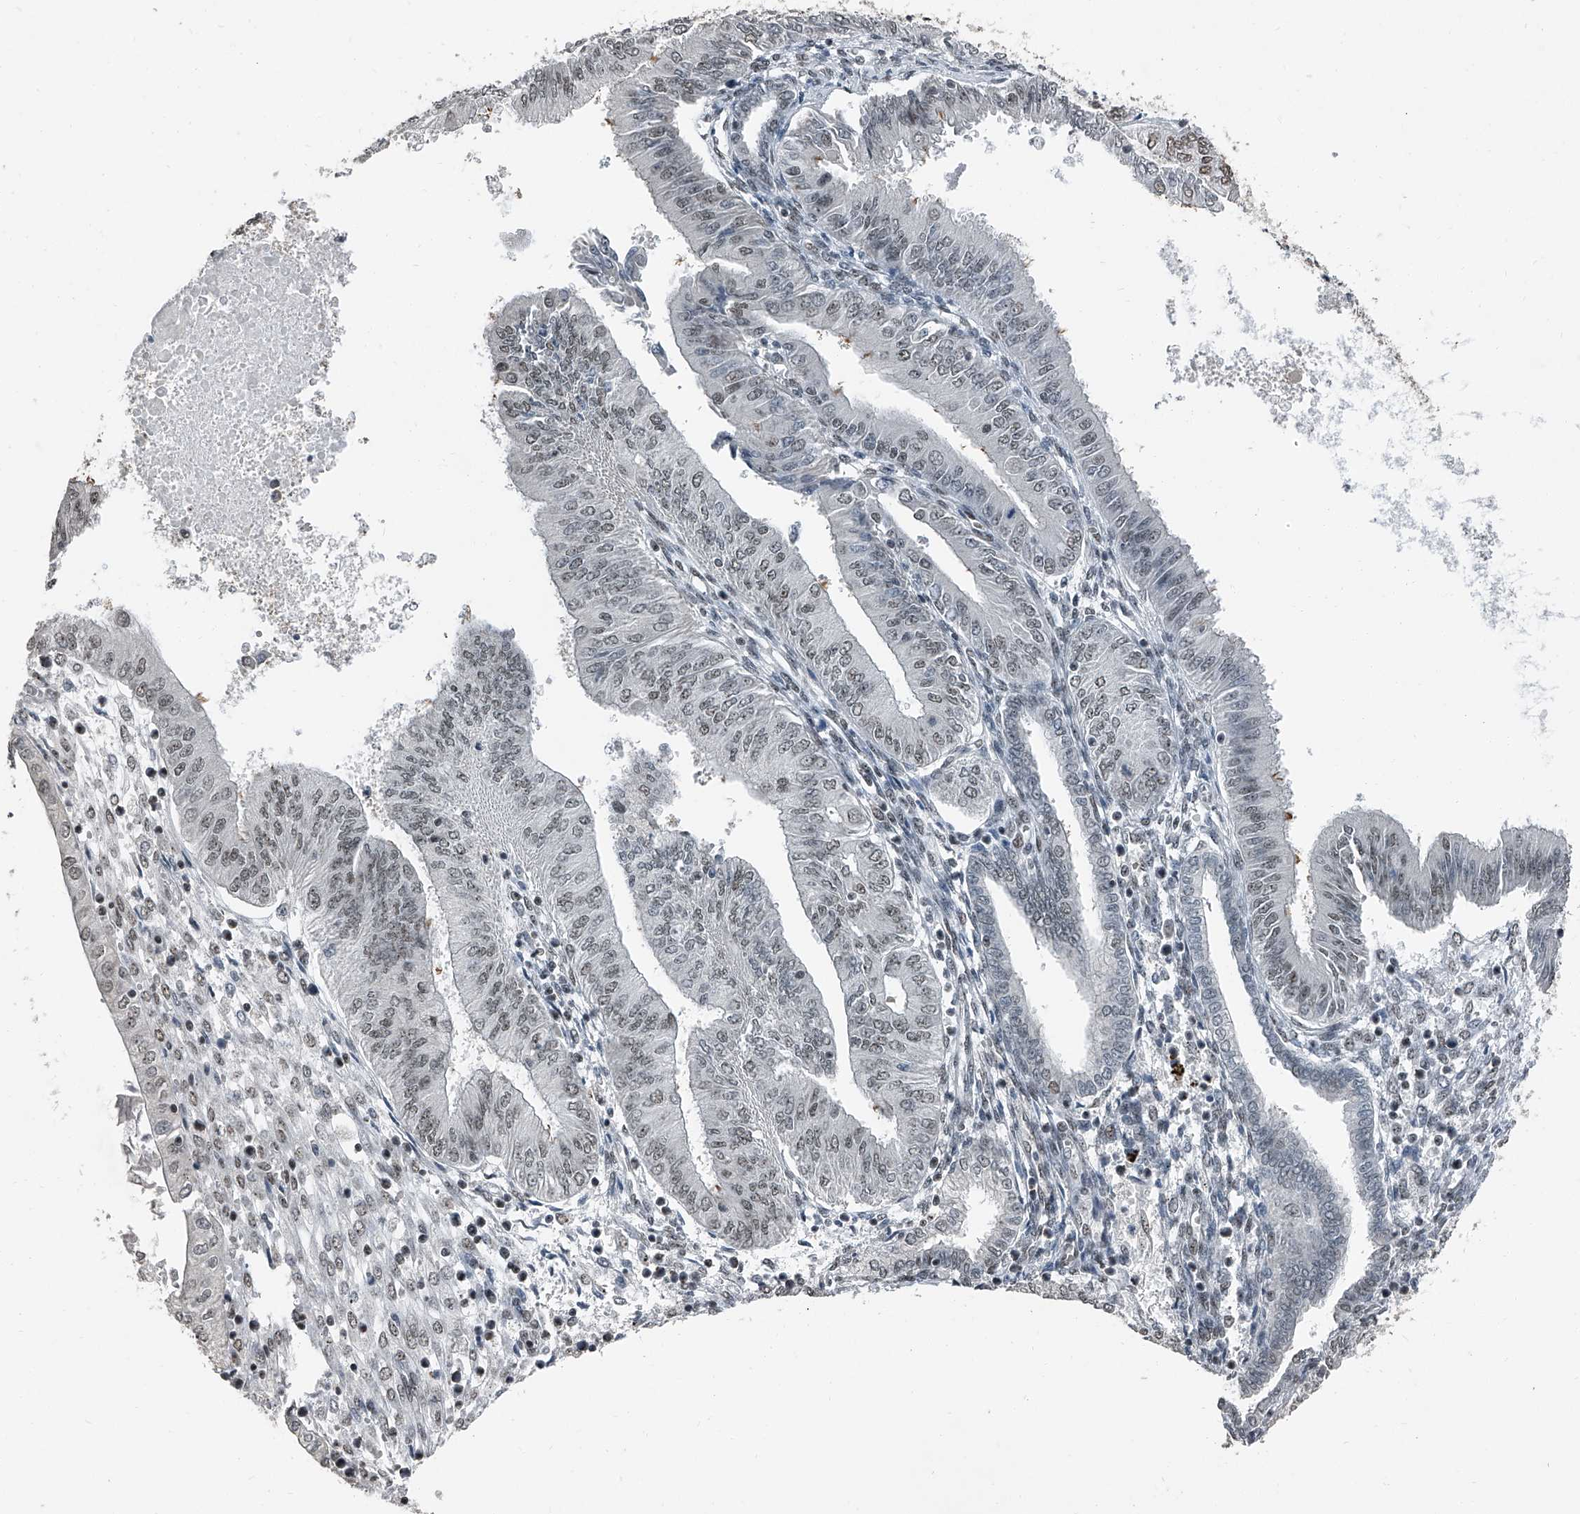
{"staining": {"intensity": "weak", "quantity": "25%-75%", "location": "nuclear"}, "tissue": "endometrial cancer", "cell_type": "Tumor cells", "image_type": "cancer", "snomed": [{"axis": "morphology", "description": "Adenocarcinoma, NOS"}, {"axis": "topography", "description": "Endometrium"}], "caption": "There is low levels of weak nuclear staining in tumor cells of endometrial adenocarcinoma, as demonstrated by immunohistochemical staining (brown color).", "gene": "TCOF1", "patient": {"sex": "female", "age": 53}}